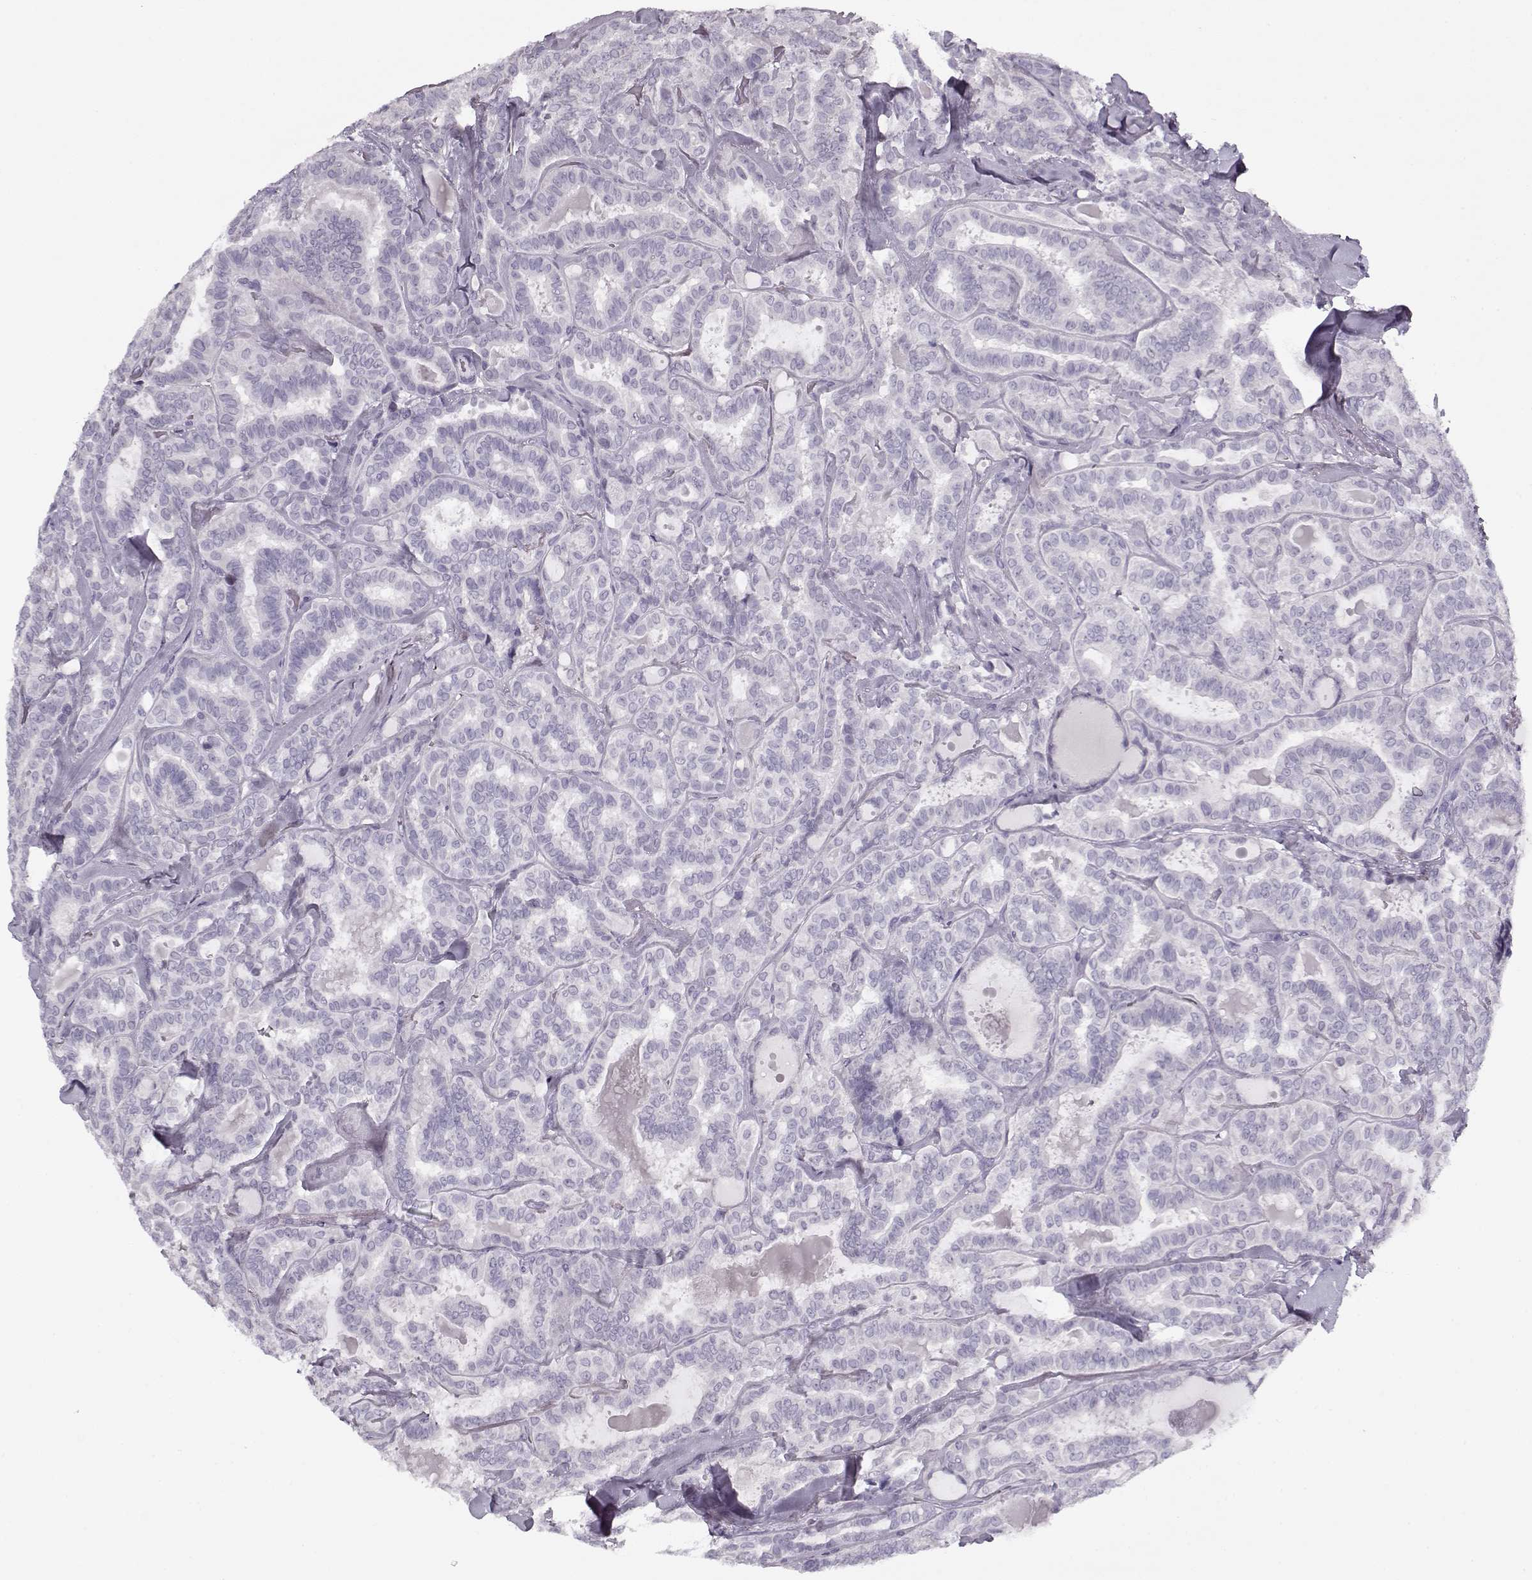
{"staining": {"intensity": "negative", "quantity": "none", "location": "none"}, "tissue": "thyroid cancer", "cell_type": "Tumor cells", "image_type": "cancer", "snomed": [{"axis": "morphology", "description": "Papillary adenocarcinoma, NOS"}, {"axis": "topography", "description": "Thyroid gland"}], "caption": "A micrograph of papillary adenocarcinoma (thyroid) stained for a protein displays no brown staining in tumor cells. Nuclei are stained in blue.", "gene": "PNMT", "patient": {"sex": "female", "age": 39}}